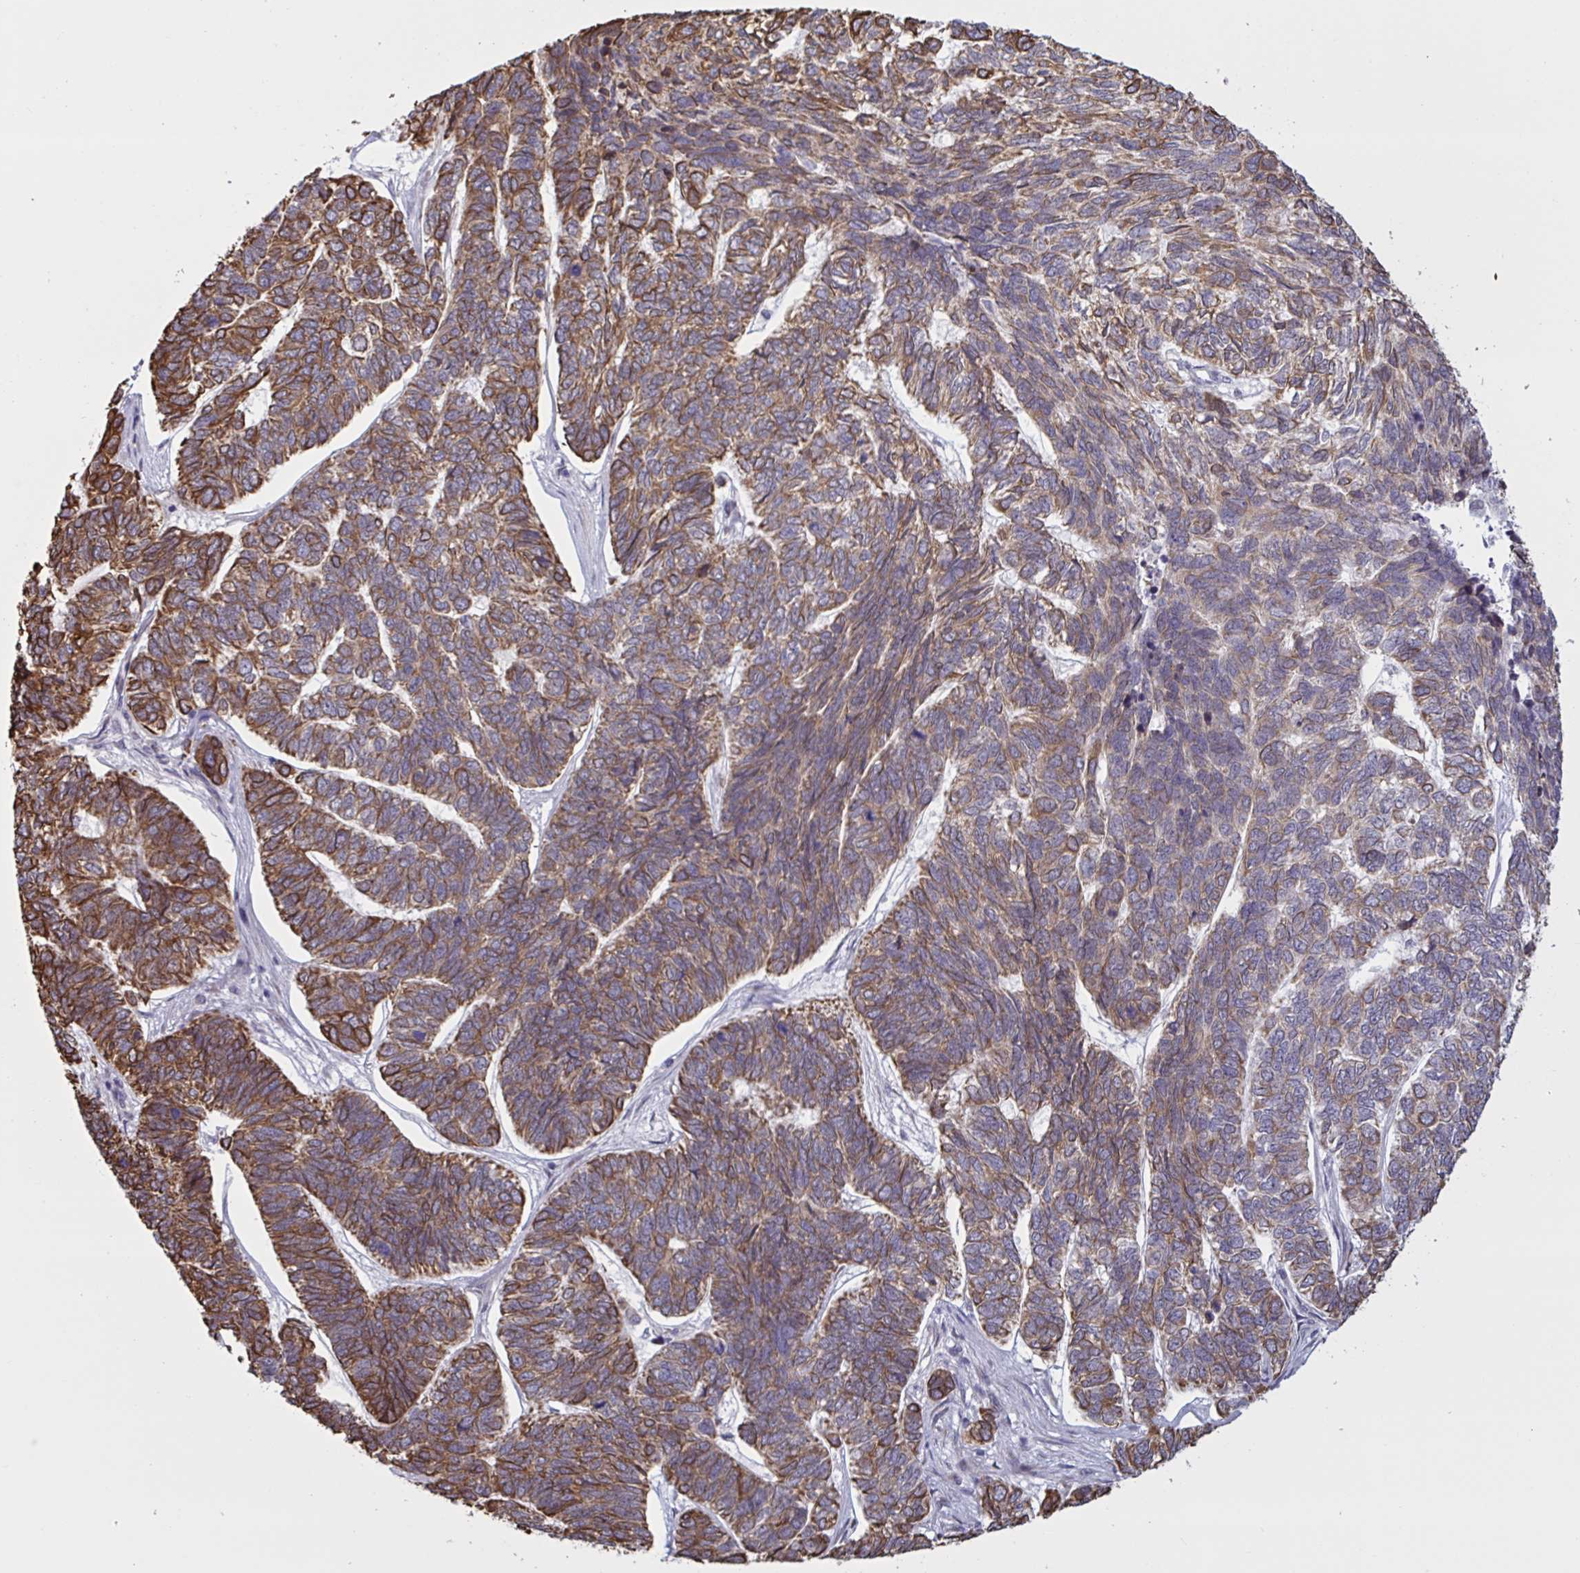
{"staining": {"intensity": "moderate", "quantity": ">75%", "location": "cytoplasmic/membranous"}, "tissue": "skin cancer", "cell_type": "Tumor cells", "image_type": "cancer", "snomed": [{"axis": "morphology", "description": "Basal cell carcinoma"}, {"axis": "topography", "description": "Skin"}], "caption": "Basal cell carcinoma (skin) tissue shows moderate cytoplasmic/membranous positivity in approximately >75% of tumor cells, visualized by immunohistochemistry. Nuclei are stained in blue.", "gene": "PRMT6", "patient": {"sex": "female", "age": 65}}